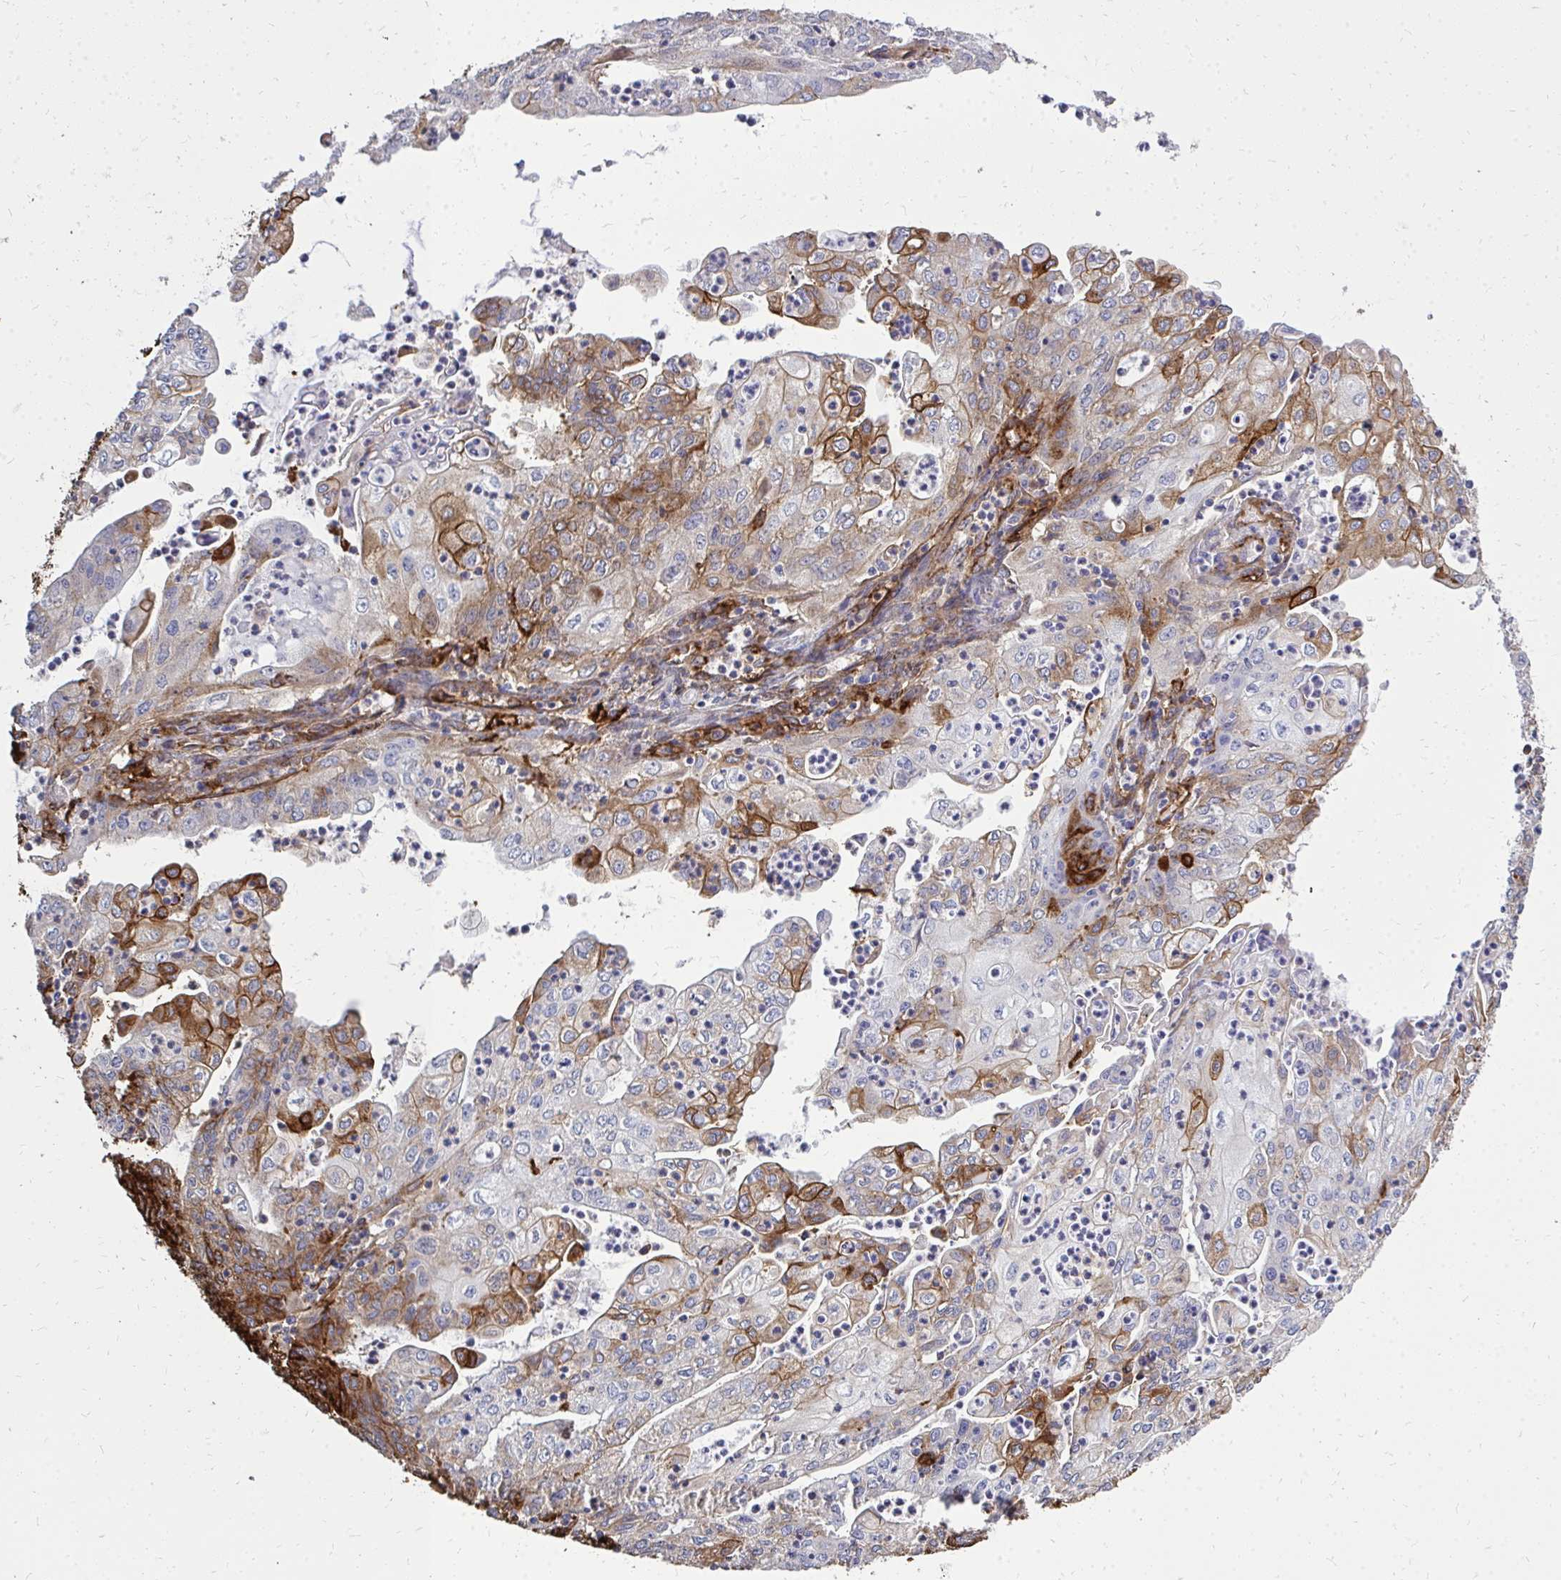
{"staining": {"intensity": "strong", "quantity": "25%-75%", "location": "cytoplasmic/membranous"}, "tissue": "endometrial cancer", "cell_type": "Tumor cells", "image_type": "cancer", "snomed": [{"axis": "morphology", "description": "Adenocarcinoma, NOS"}, {"axis": "topography", "description": "Endometrium"}], "caption": "Tumor cells exhibit high levels of strong cytoplasmic/membranous expression in about 25%-75% of cells in endometrial cancer (adenocarcinoma).", "gene": "MARCKSL1", "patient": {"sex": "female", "age": 61}}